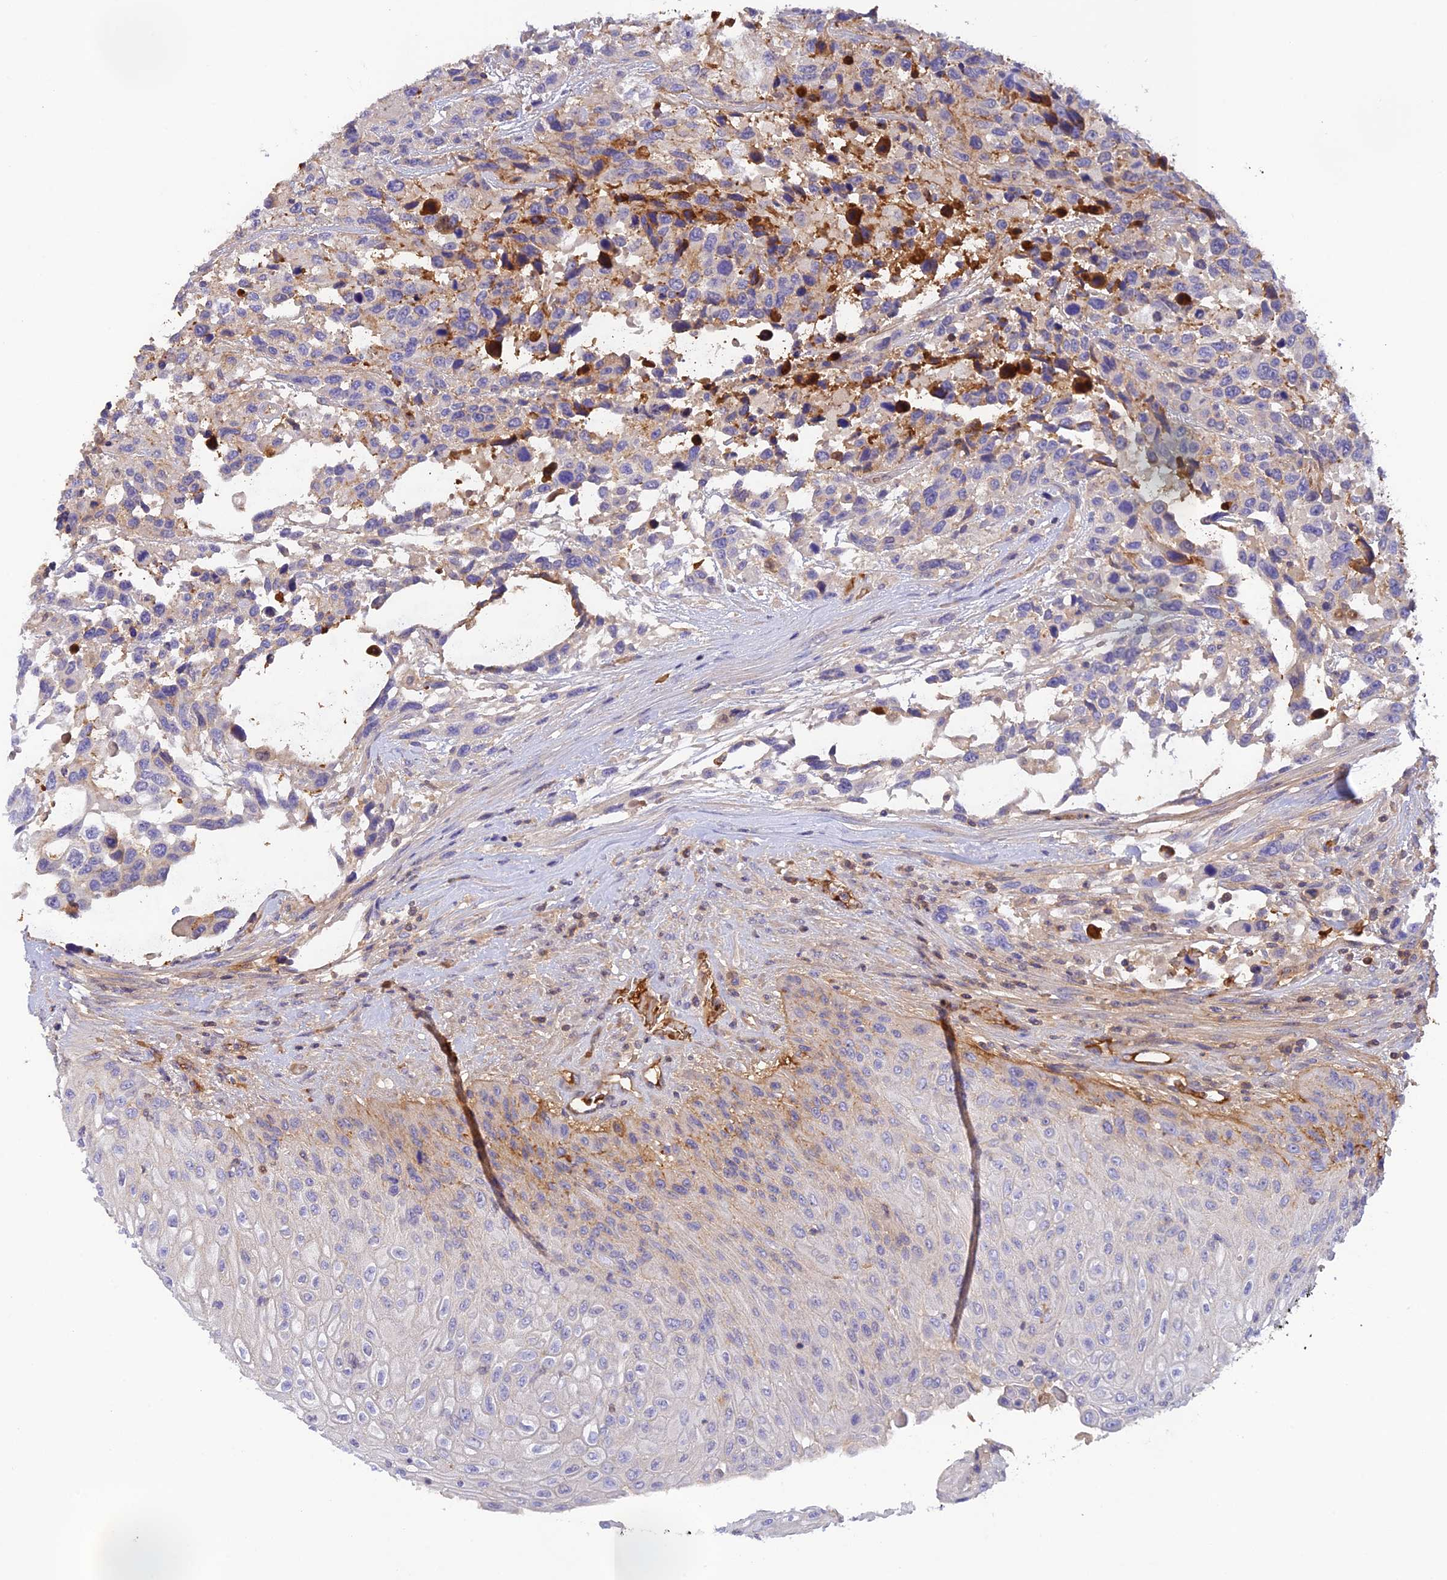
{"staining": {"intensity": "weak", "quantity": "<25%", "location": "cytoplasmic/membranous"}, "tissue": "urothelial cancer", "cell_type": "Tumor cells", "image_type": "cancer", "snomed": [{"axis": "morphology", "description": "Urothelial carcinoma, High grade"}, {"axis": "topography", "description": "Urinary bladder"}], "caption": "Tumor cells are negative for protein expression in human urothelial cancer.", "gene": "HDHD2", "patient": {"sex": "female", "age": 70}}